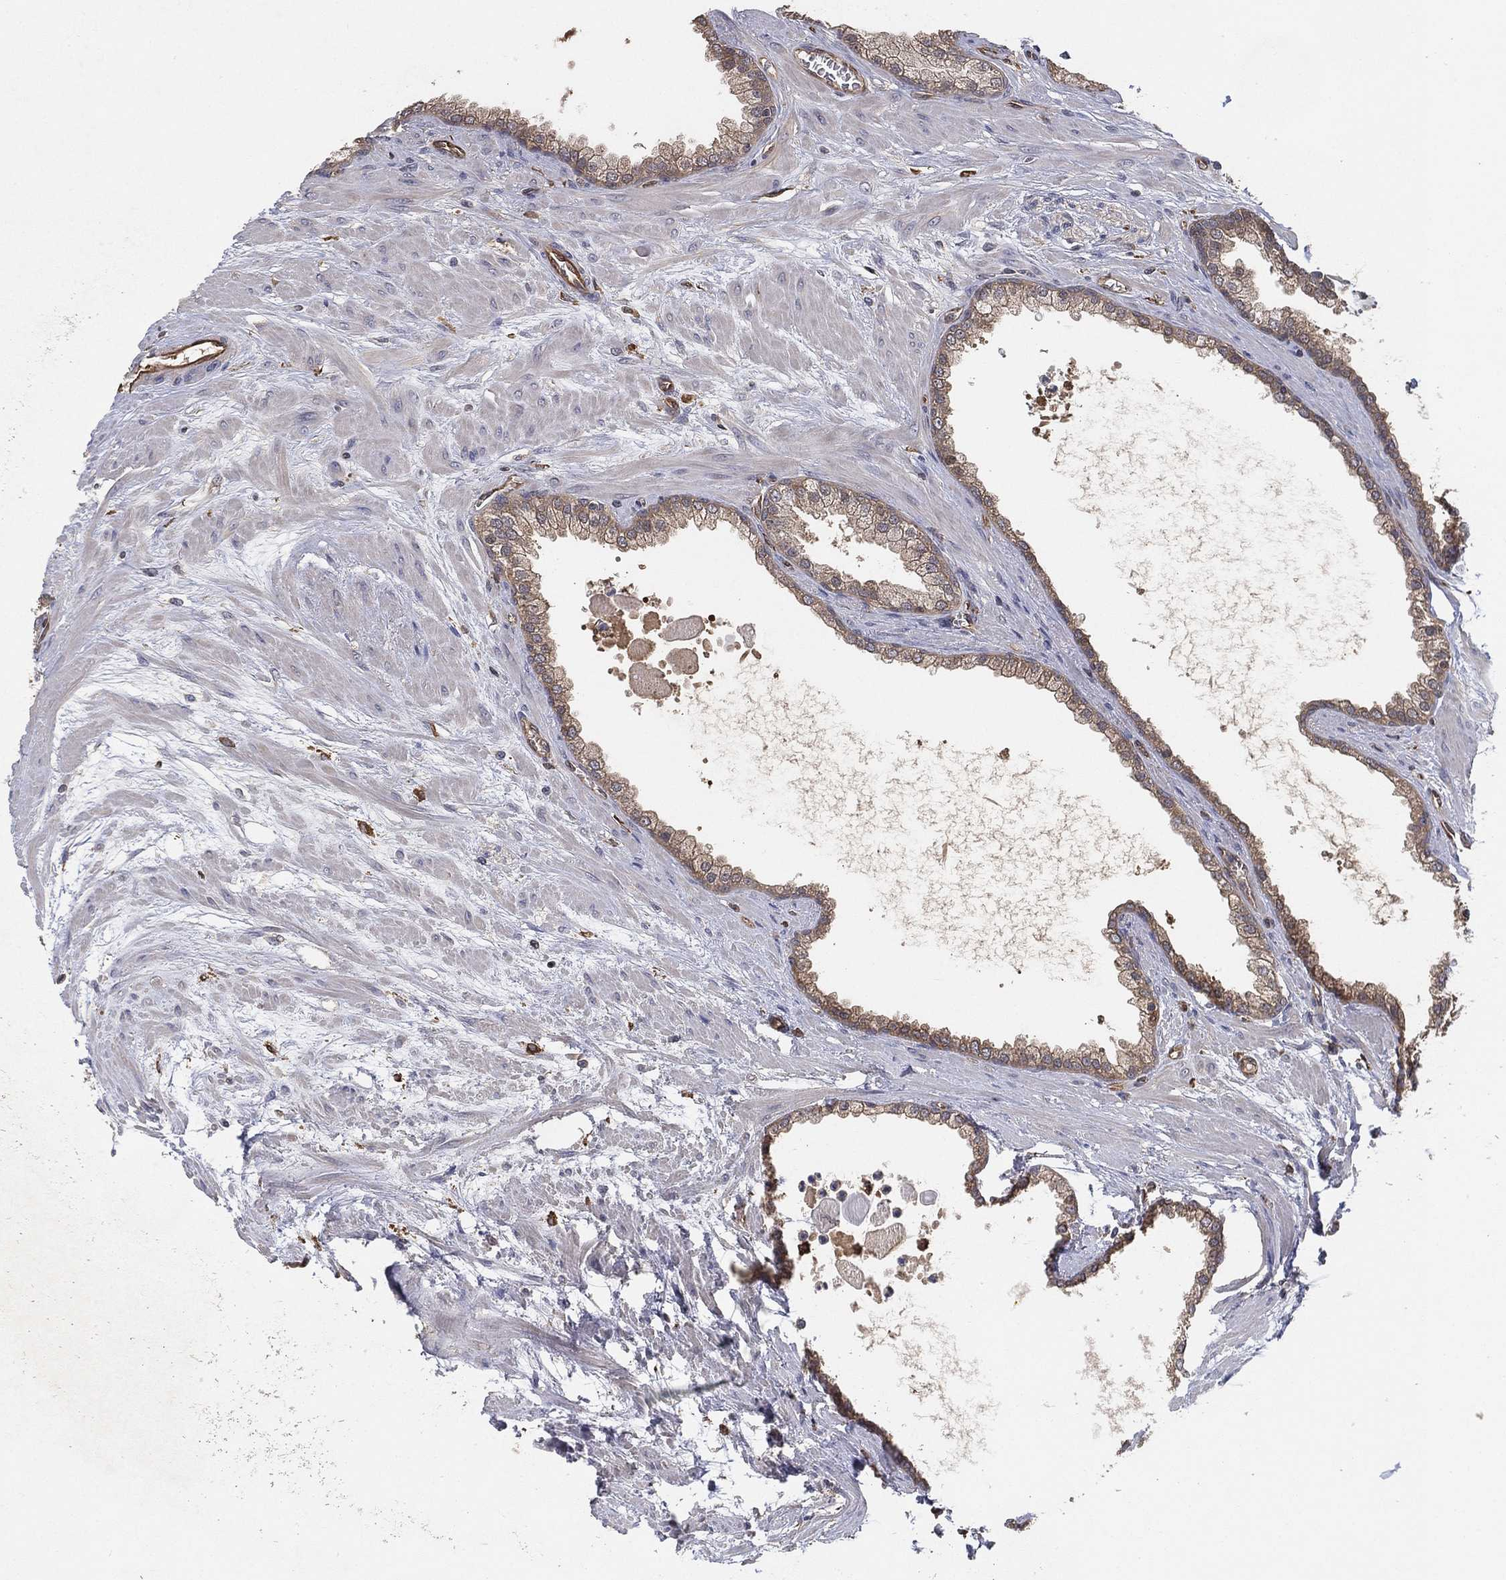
{"staining": {"intensity": "moderate", "quantity": "<25%", "location": "cytoplasmic/membranous"}, "tissue": "prostate cancer", "cell_type": "Tumor cells", "image_type": "cancer", "snomed": [{"axis": "morphology", "description": "Adenocarcinoma, NOS"}, {"axis": "topography", "description": "Prostate"}], "caption": "Prostate cancer tissue displays moderate cytoplasmic/membranous positivity in approximately <25% of tumor cells (brown staining indicates protein expression, while blue staining denotes nuclei).", "gene": "PSMG4", "patient": {"sex": "male", "age": 67}}